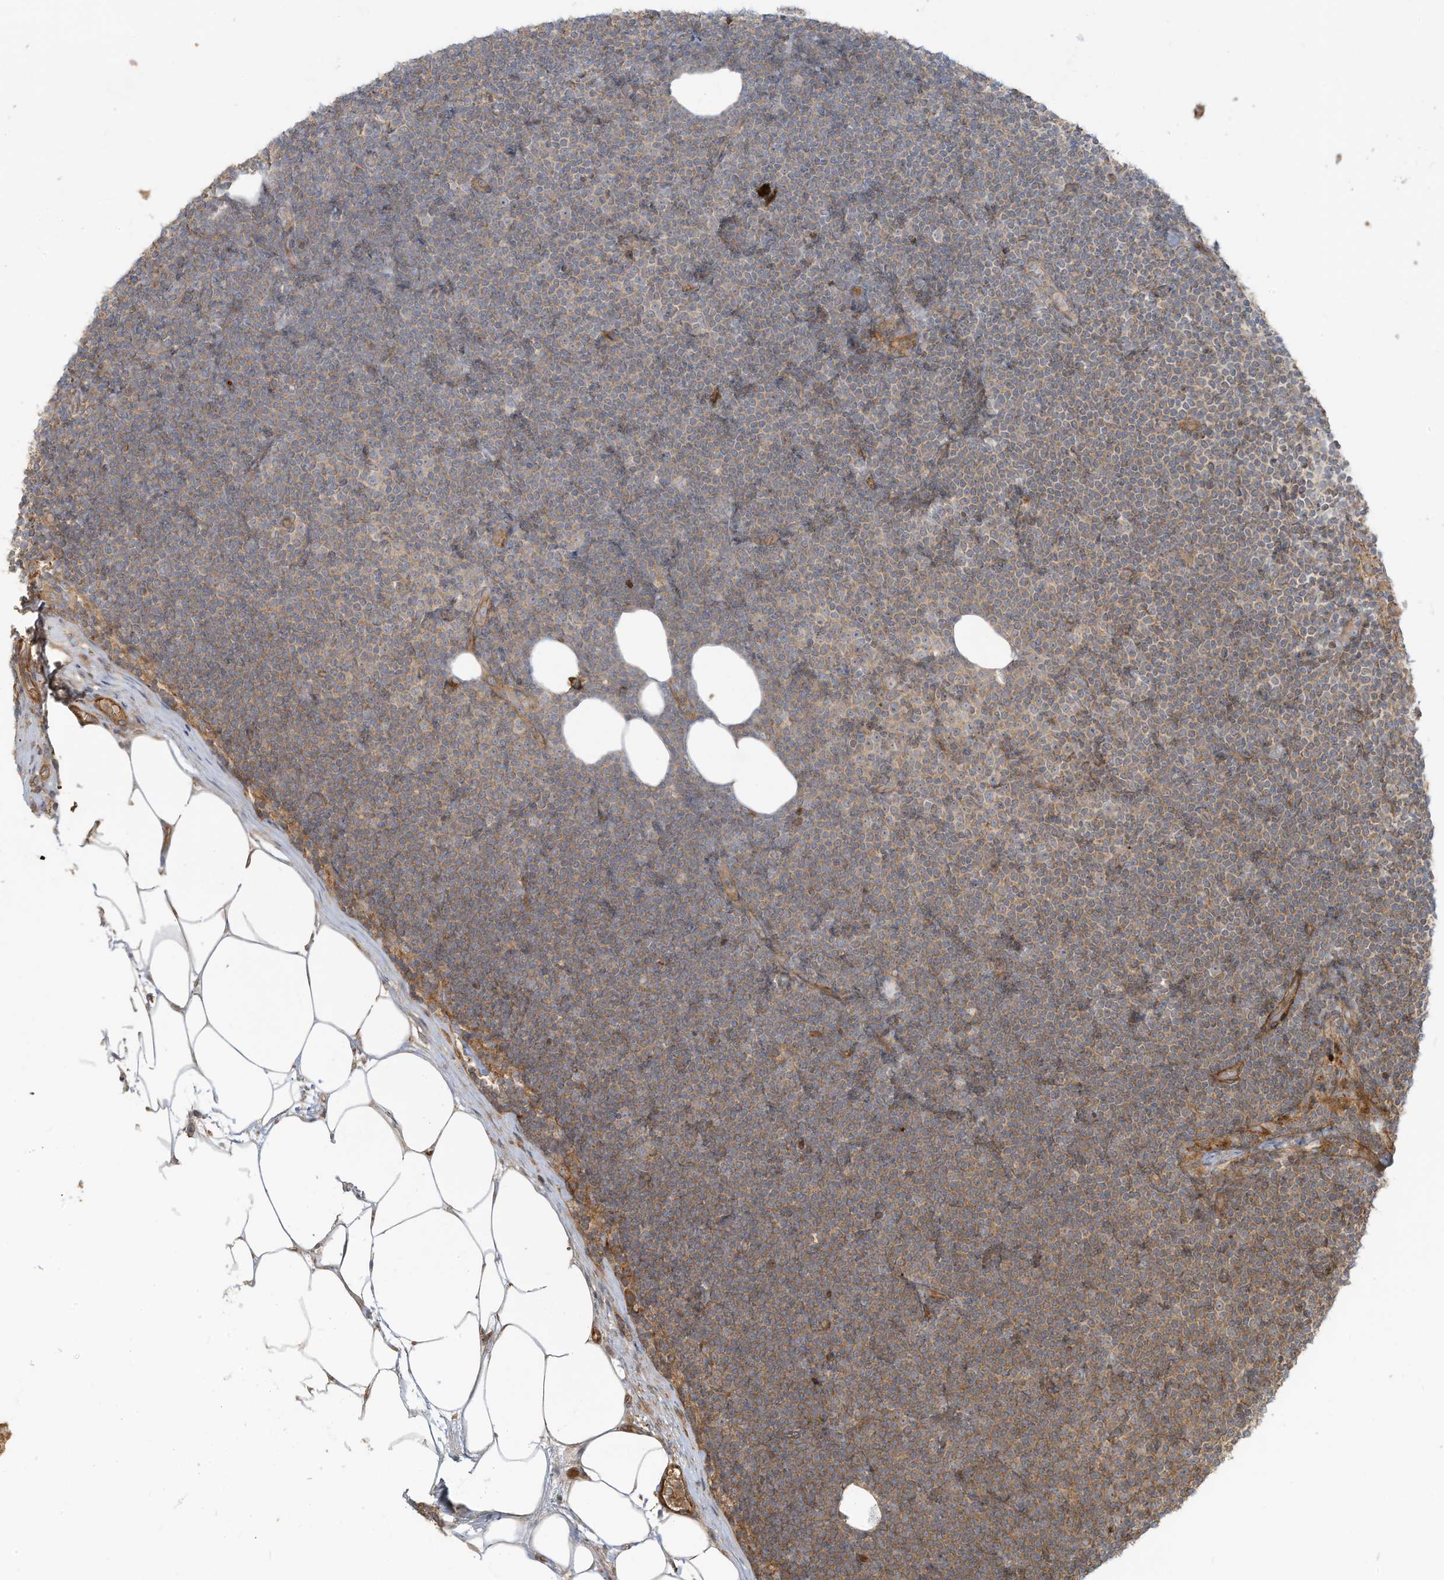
{"staining": {"intensity": "weak", "quantity": "25%-75%", "location": "cytoplasmic/membranous"}, "tissue": "lymphoma", "cell_type": "Tumor cells", "image_type": "cancer", "snomed": [{"axis": "morphology", "description": "Malignant lymphoma, non-Hodgkin's type, Low grade"}, {"axis": "topography", "description": "Lymph node"}], "caption": "IHC (DAB) staining of human lymphoma demonstrates weak cytoplasmic/membranous protein positivity in approximately 25%-75% of tumor cells.", "gene": "ENTR1", "patient": {"sex": "female", "age": 53}}